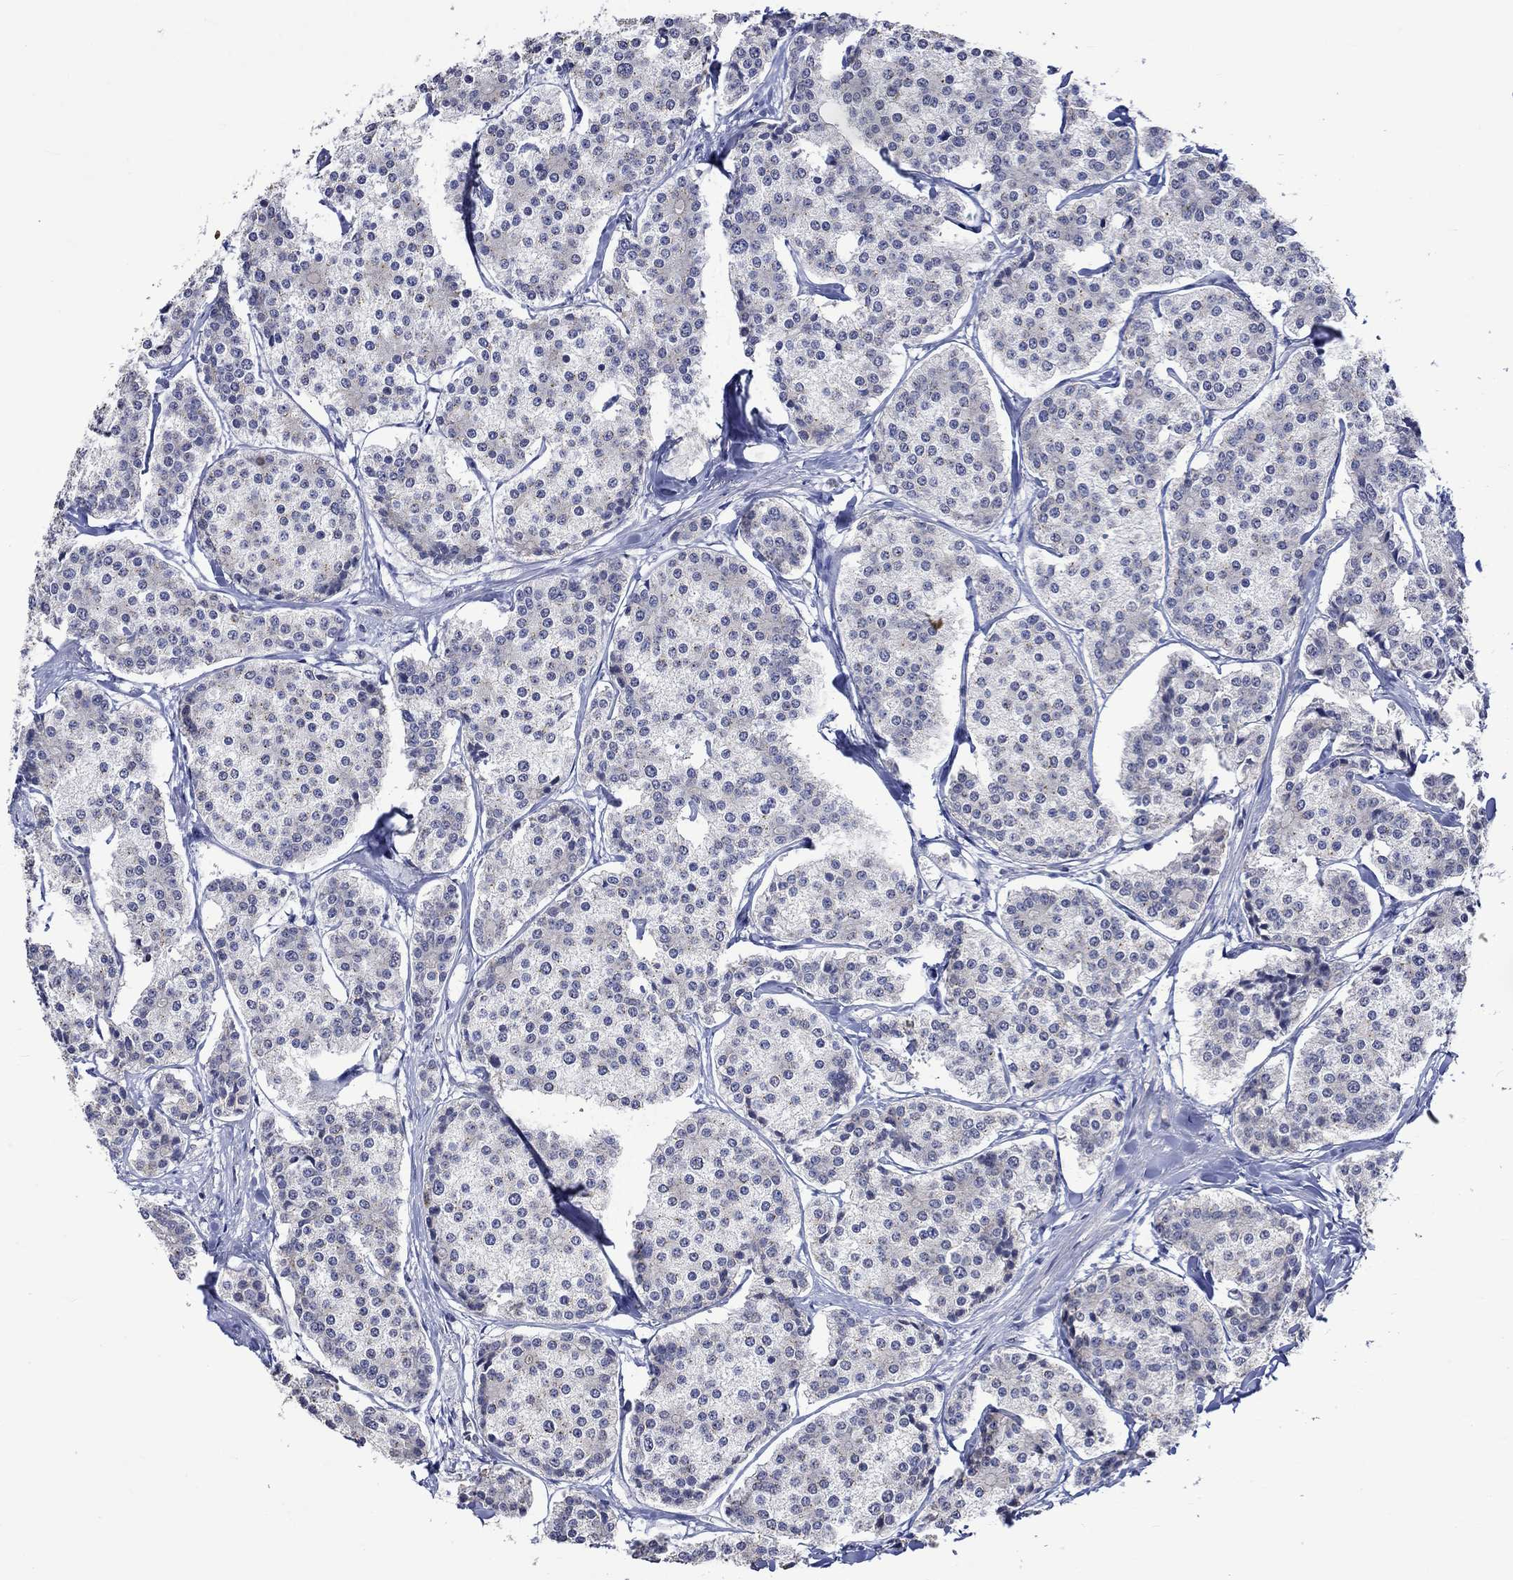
{"staining": {"intensity": "negative", "quantity": "none", "location": "none"}, "tissue": "carcinoid", "cell_type": "Tumor cells", "image_type": "cancer", "snomed": [{"axis": "morphology", "description": "Carcinoid, malignant, NOS"}, {"axis": "topography", "description": "Small intestine"}], "caption": "This is an immunohistochemistry (IHC) histopathology image of carcinoid (malignant). There is no positivity in tumor cells.", "gene": "DDX3Y", "patient": {"sex": "female", "age": 65}}